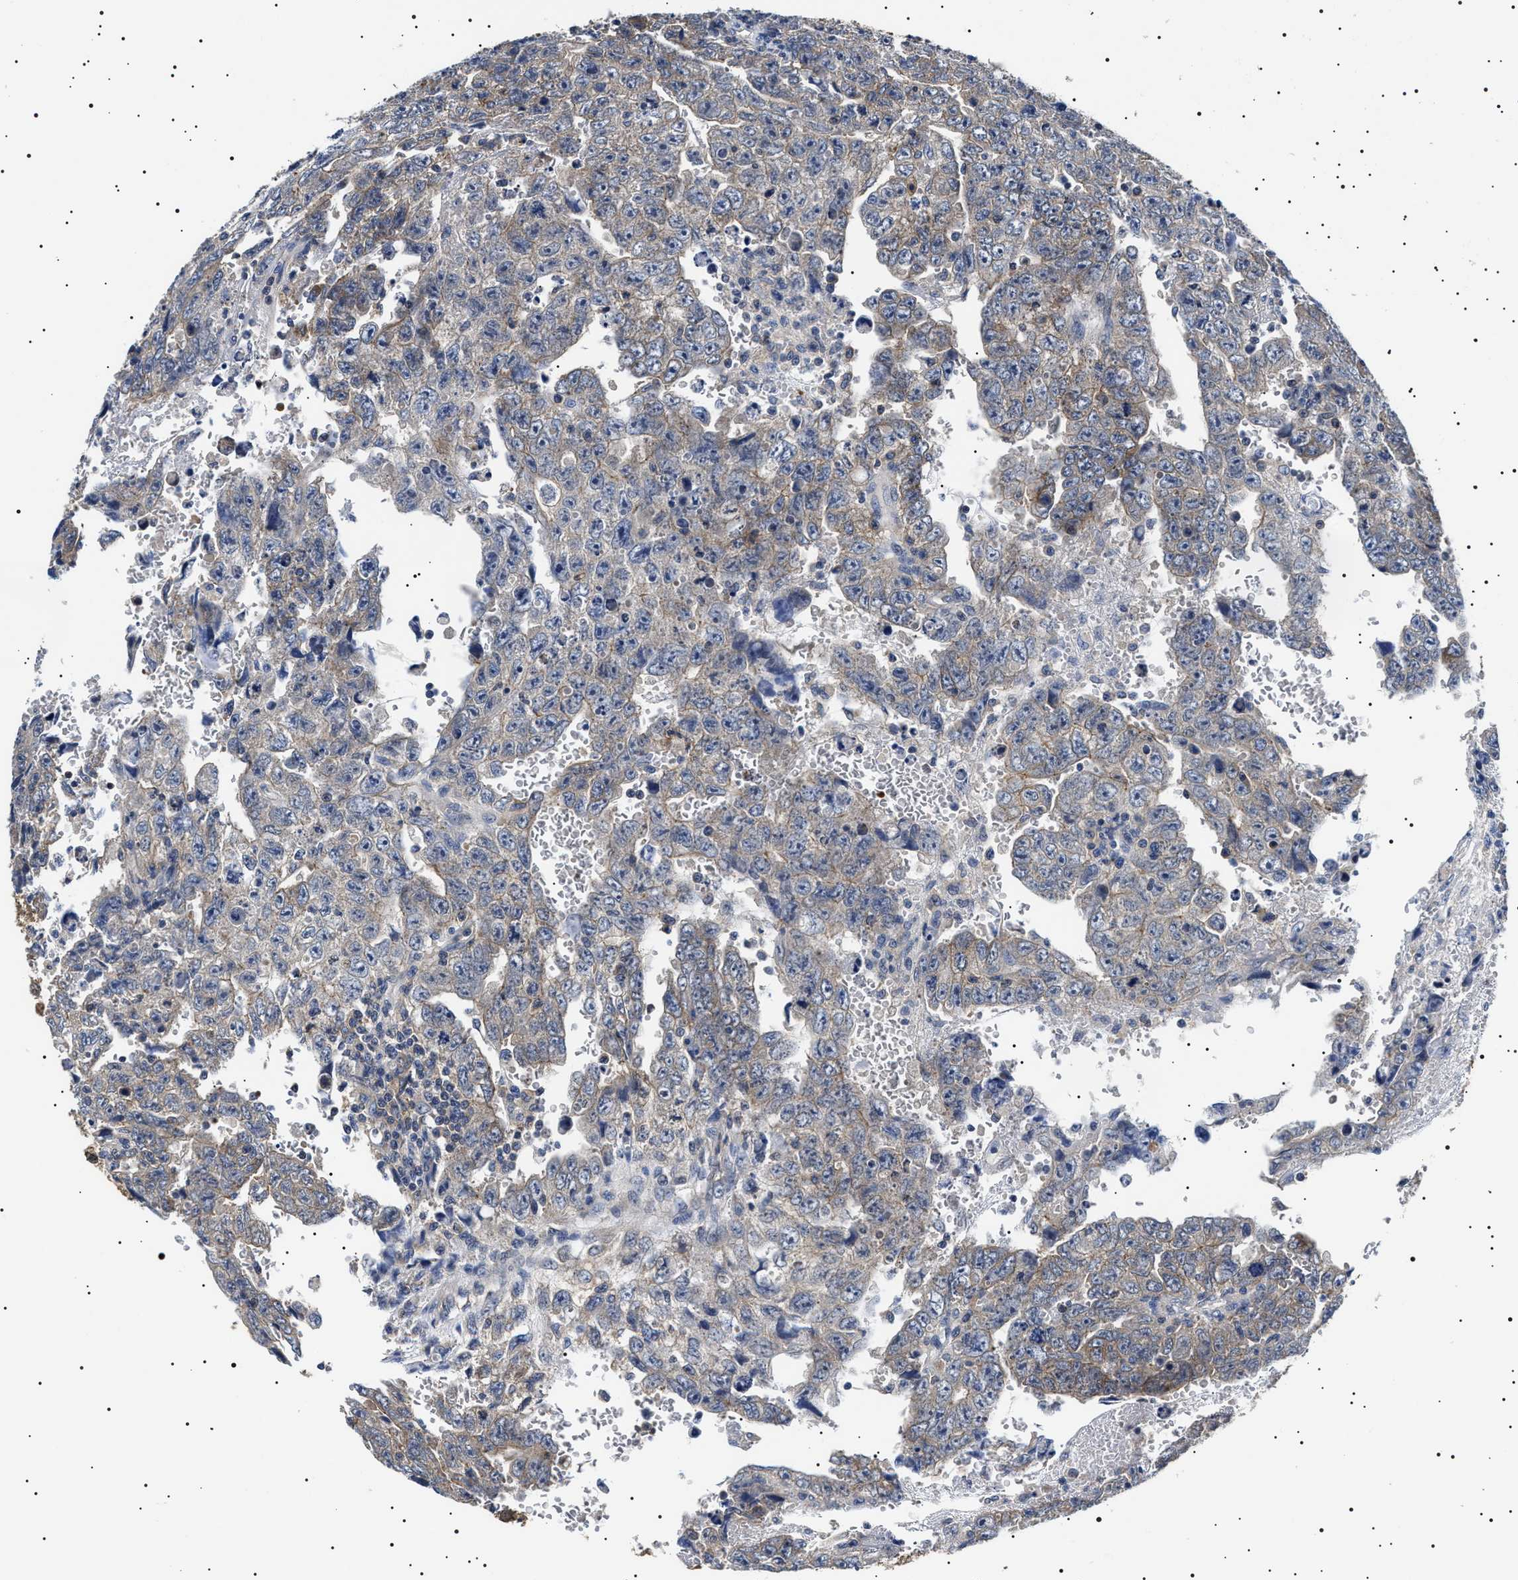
{"staining": {"intensity": "moderate", "quantity": "25%-75%", "location": "cytoplasmic/membranous"}, "tissue": "testis cancer", "cell_type": "Tumor cells", "image_type": "cancer", "snomed": [{"axis": "morphology", "description": "Carcinoma, Embryonal, NOS"}, {"axis": "topography", "description": "Testis"}], "caption": "Immunohistochemical staining of testis cancer exhibits medium levels of moderate cytoplasmic/membranous protein positivity in about 25%-75% of tumor cells. The protein is stained brown, and the nuclei are stained in blue (DAB (3,3'-diaminobenzidine) IHC with brightfield microscopy, high magnification).", "gene": "SLC4A7", "patient": {"sex": "male", "age": 28}}